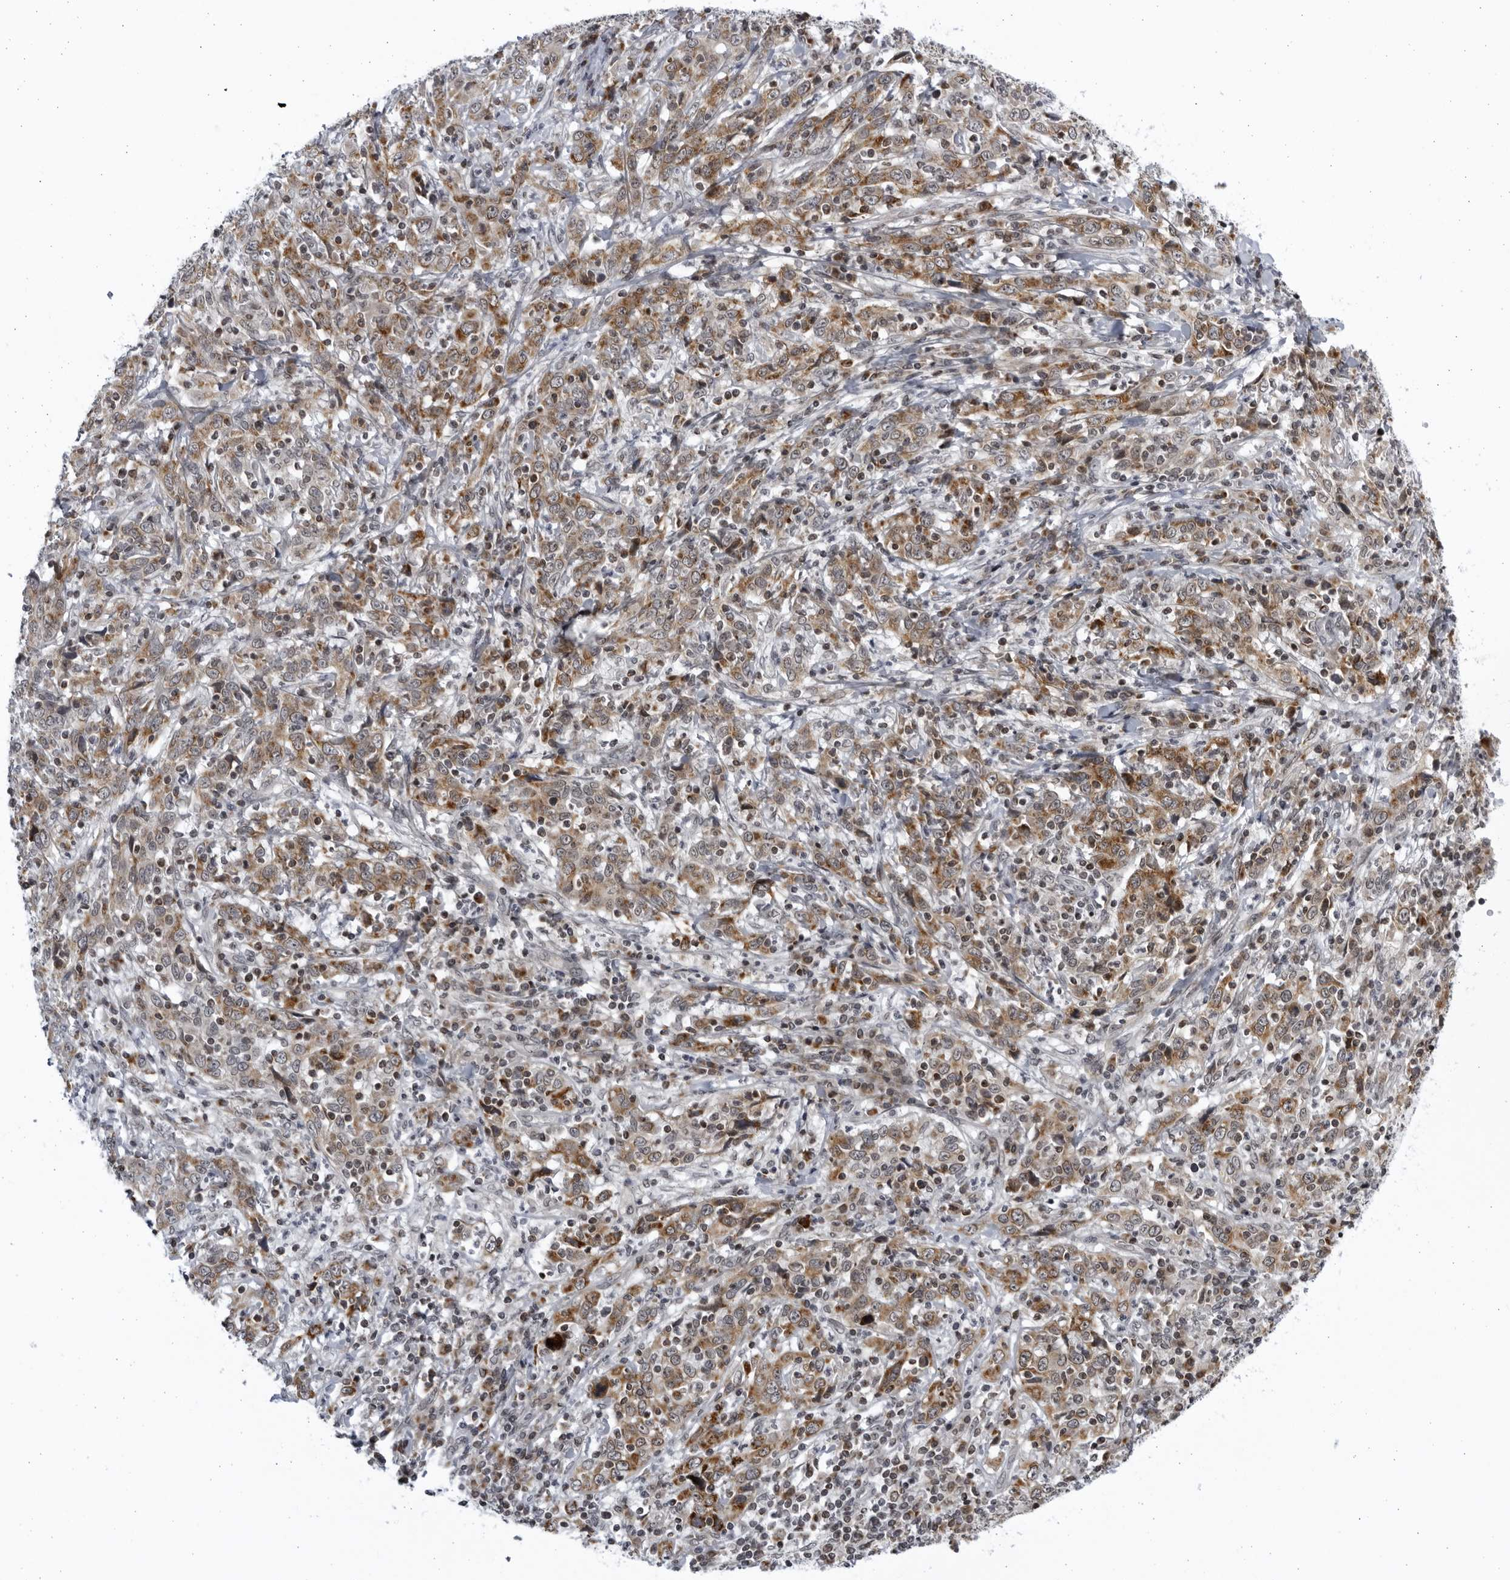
{"staining": {"intensity": "moderate", "quantity": ">75%", "location": "cytoplasmic/membranous"}, "tissue": "cervical cancer", "cell_type": "Tumor cells", "image_type": "cancer", "snomed": [{"axis": "morphology", "description": "Squamous cell carcinoma, NOS"}, {"axis": "topography", "description": "Cervix"}], "caption": "Immunohistochemical staining of human squamous cell carcinoma (cervical) shows medium levels of moderate cytoplasmic/membranous protein expression in about >75% of tumor cells. (DAB IHC, brown staining for protein, blue staining for nuclei).", "gene": "SLC25A22", "patient": {"sex": "female", "age": 46}}